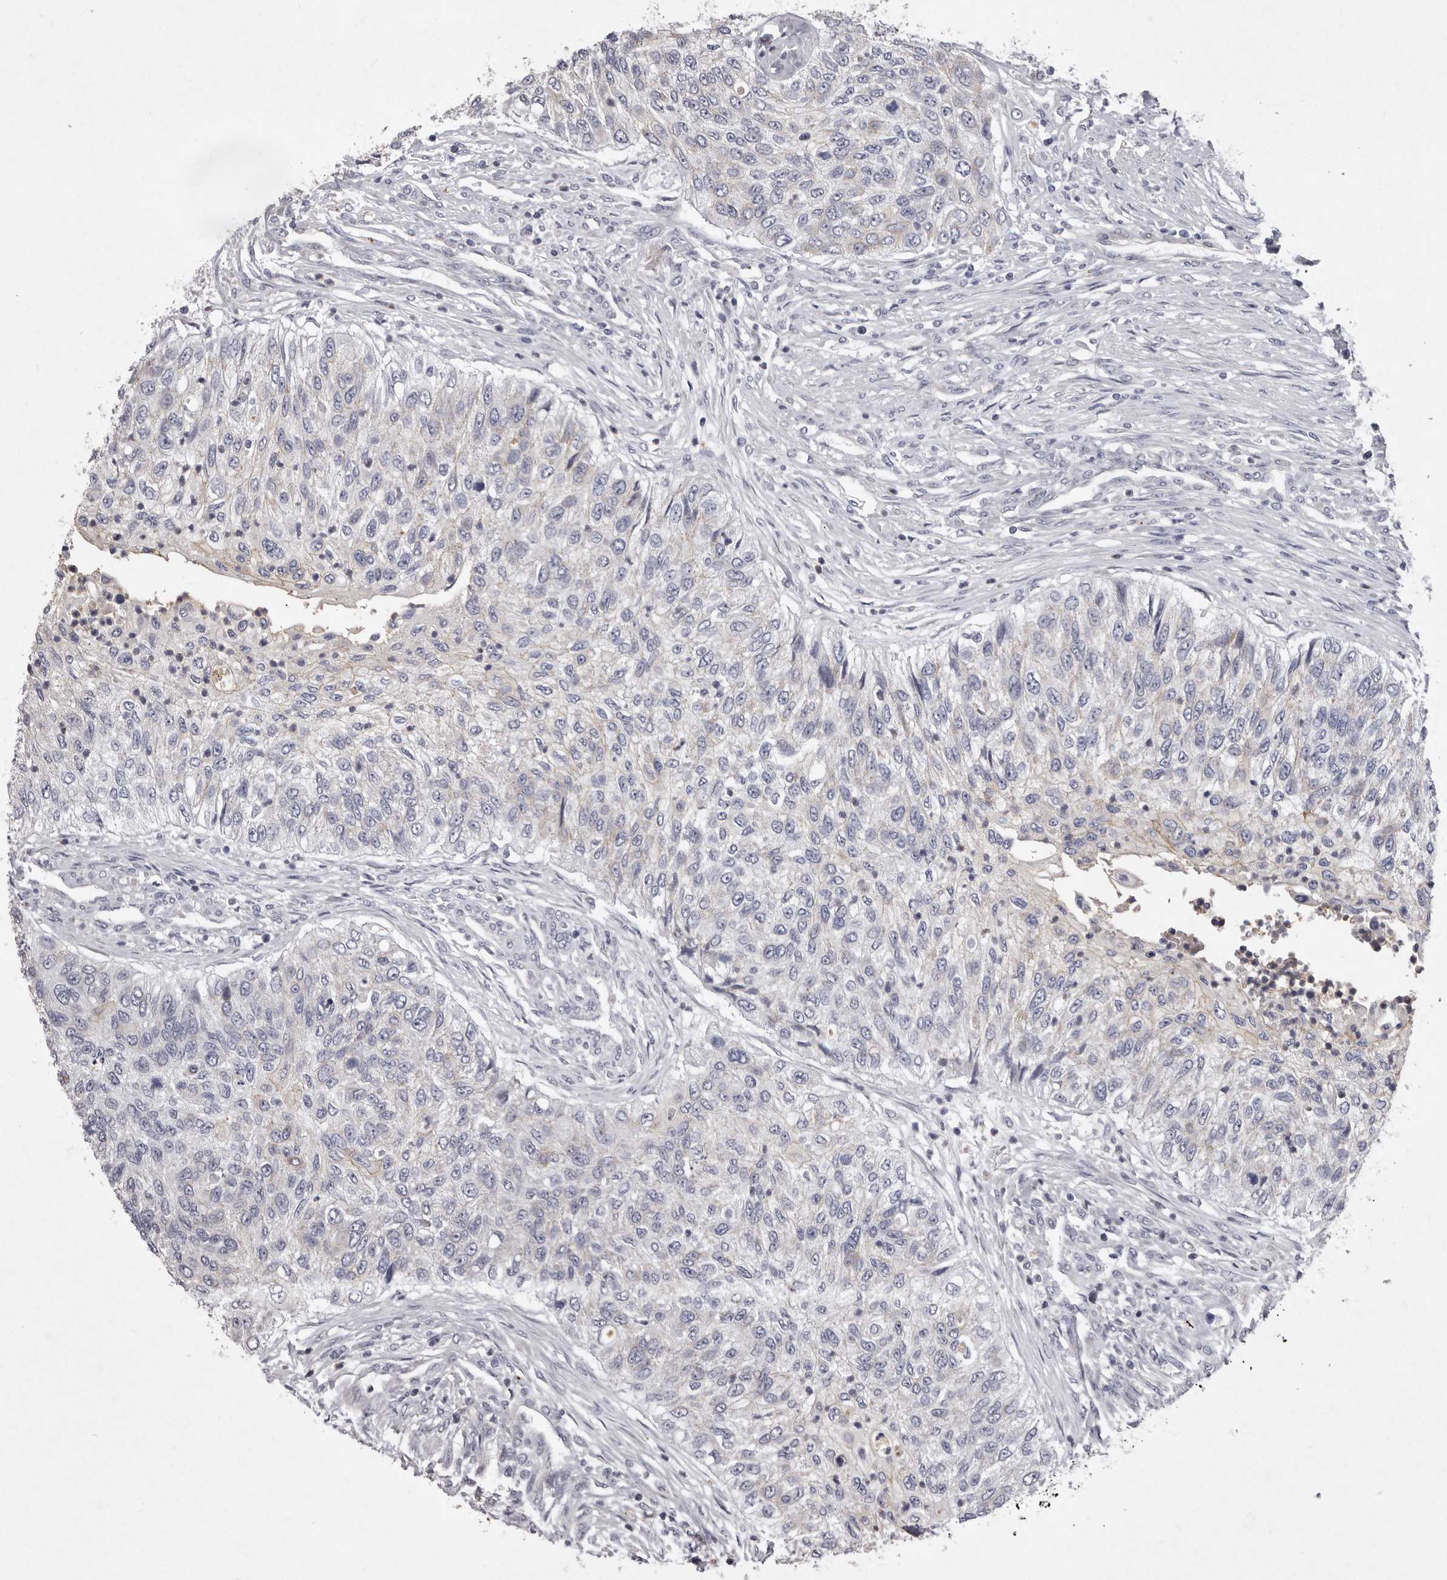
{"staining": {"intensity": "negative", "quantity": "none", "location": "none"}, "tissue": "urothelial cancer", "cell_type": "Tumor cells", "image_type": "cancer", "snomed": [{"axis": "morphology", "description": "Urothelial carcinoma, High grade"}, {"axis": "topography", "description": "Urinary bladder"}], "caption": "Tumor cells show no significant expression in urothelial cancer.", "gene": "NKAIN4", "patient": {"sex": "female", "age": 60}}